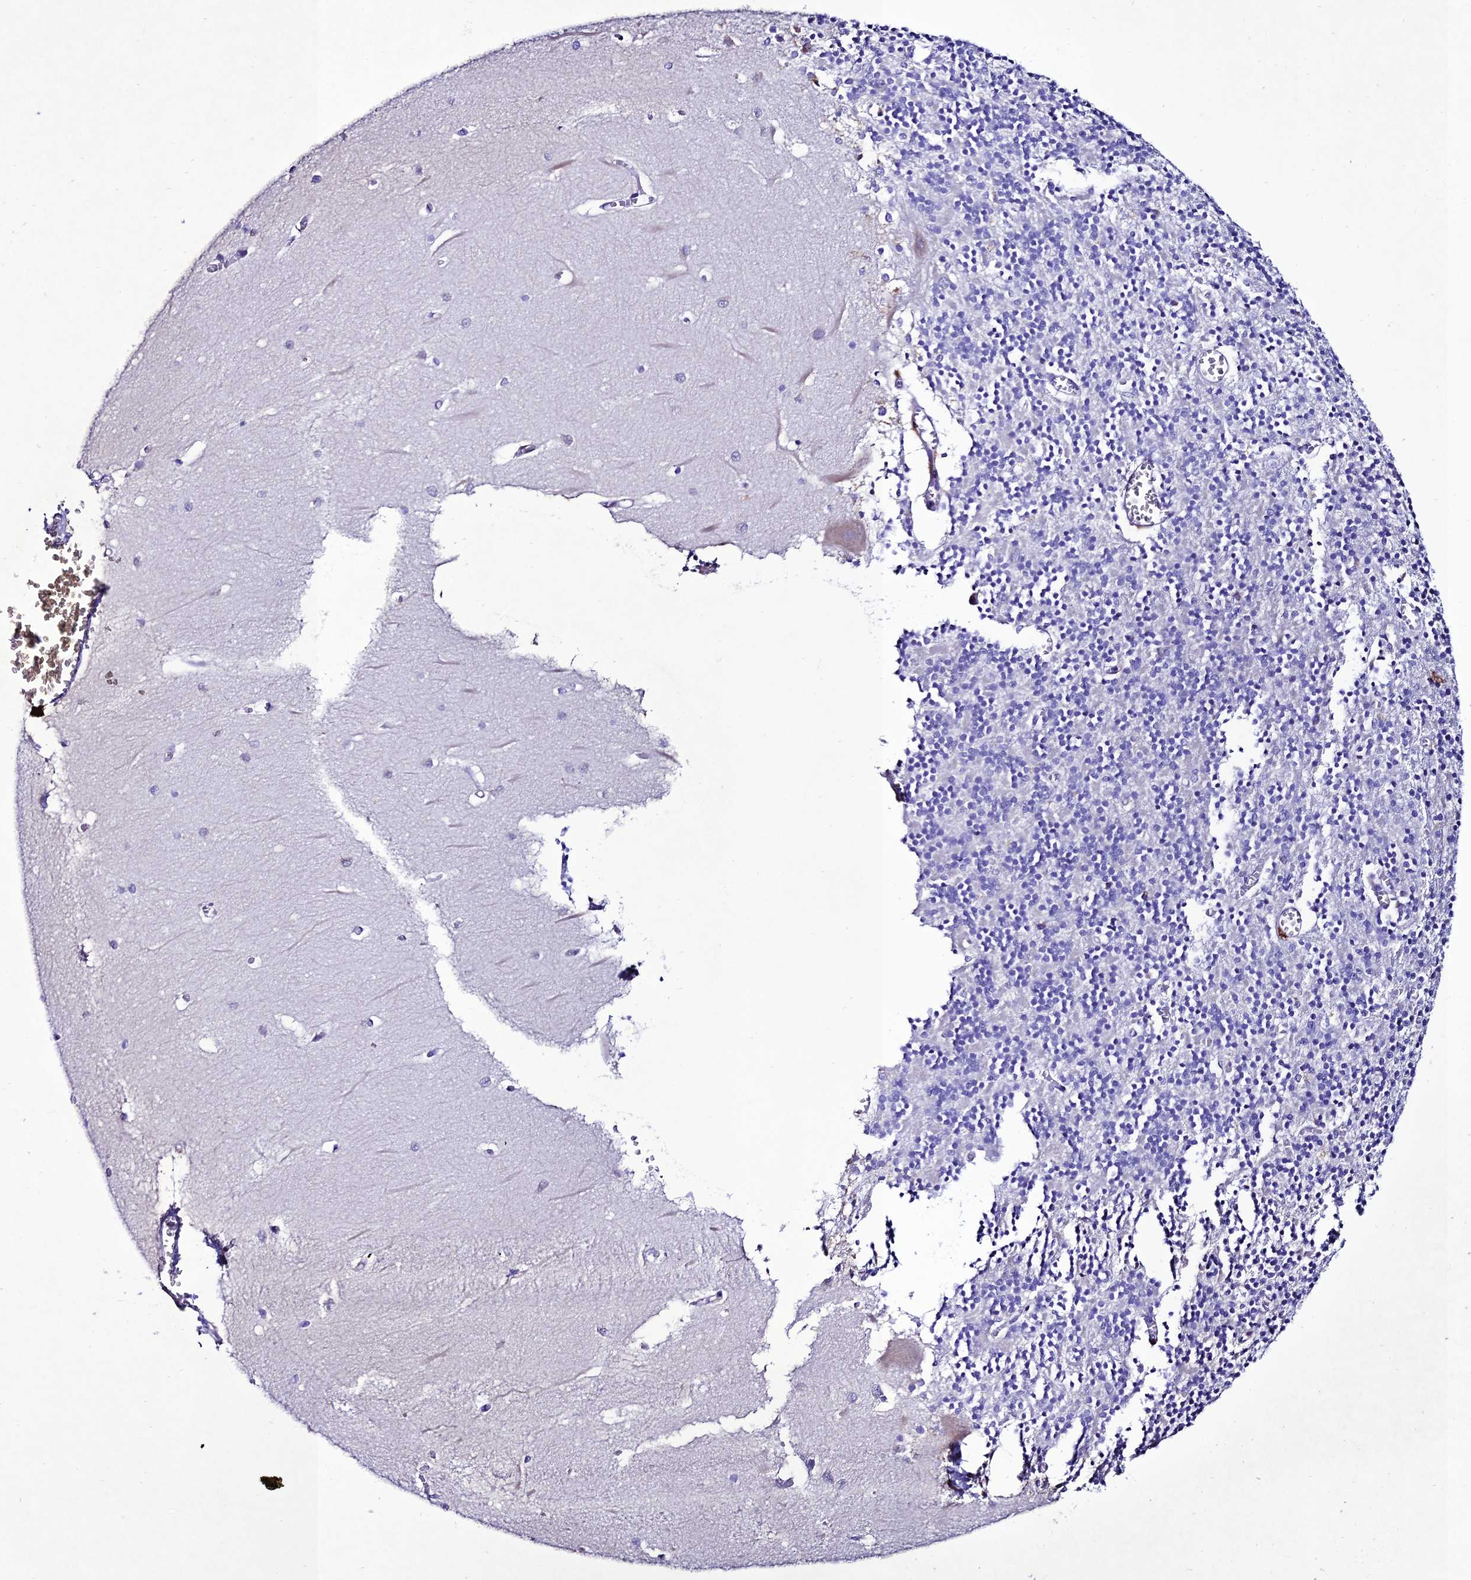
{"staining": {"intensity": "negative", "quantity": "none", "location": "none"}, "tissue": "cerebellum", "cell_type": "Cells in granular layer", "image_type": "normal", "snomed": [{"axis": "morphology", "description": "Normal tissue, NOS"}, {"axis": "topography", "description": "Cerebellum"}], "caption": "A high-resolution micrograph shows immunohistochemistry (IHC) staining of unremarkable cerebellum, which reveals no significant expression in cells in granular layer.", "gene": "OR51Q1", "patient": {"sex": "male", "age": 37}}